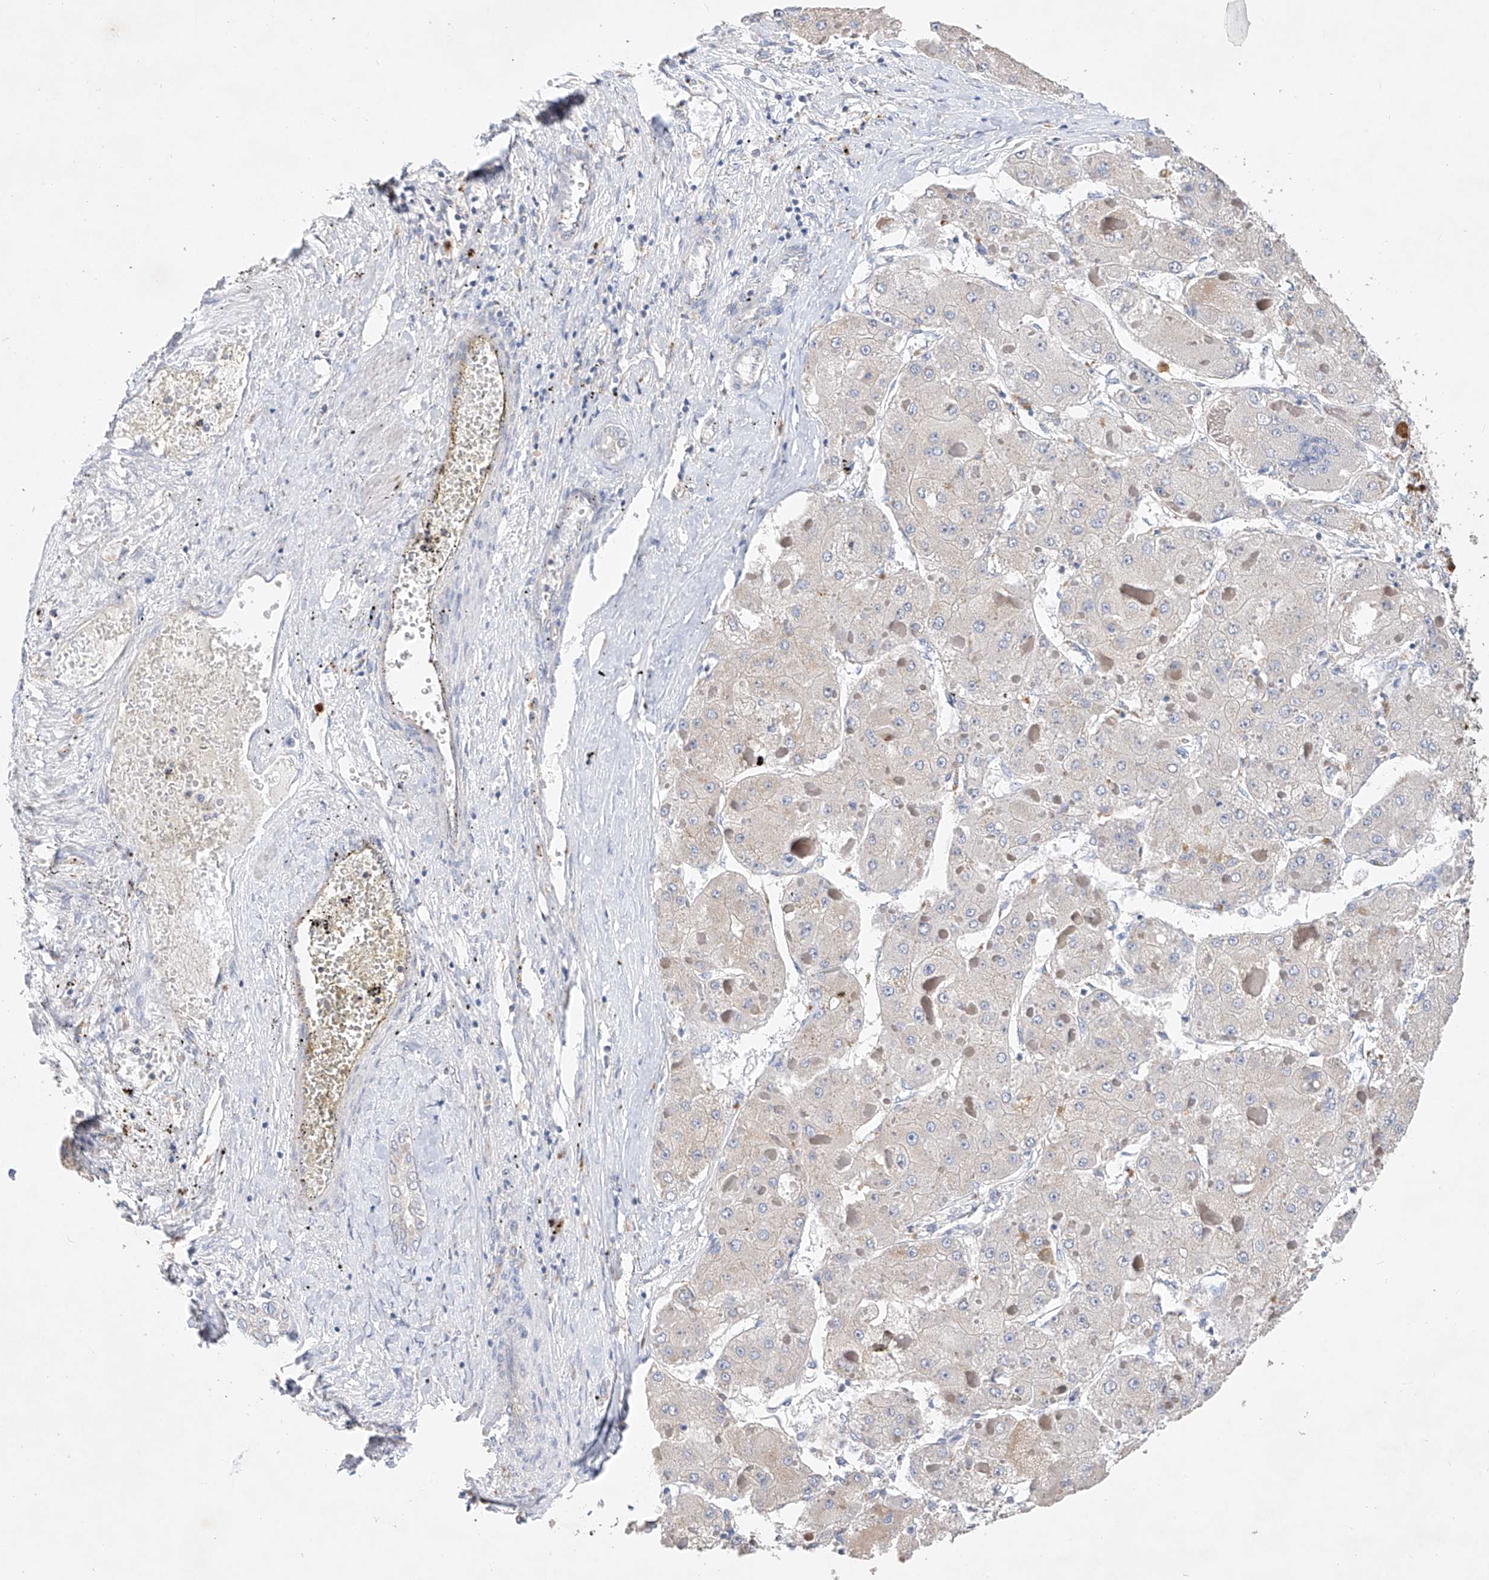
{"staining": {"intensity": "negative", "quantity": "none", "location": "none"}, "tissue": "liver cancer", "cell_type": "Tumor cells", "image_type": "cancer", "snomed": [{"axis": "morphology", "description": "Carcinoma, Hepatocellular, NOS"}, {"axis": "topography", "description": "Liver"}], "caption": "High magnification brightfield microscopy of liver hepatocellular carcinoma stained with DAB (brown) and counterstained with hematoxylin (blue): tumor cells show no significant expression.", "gene": "AMD1", "patient": {"sex": "female", "age": 73}}